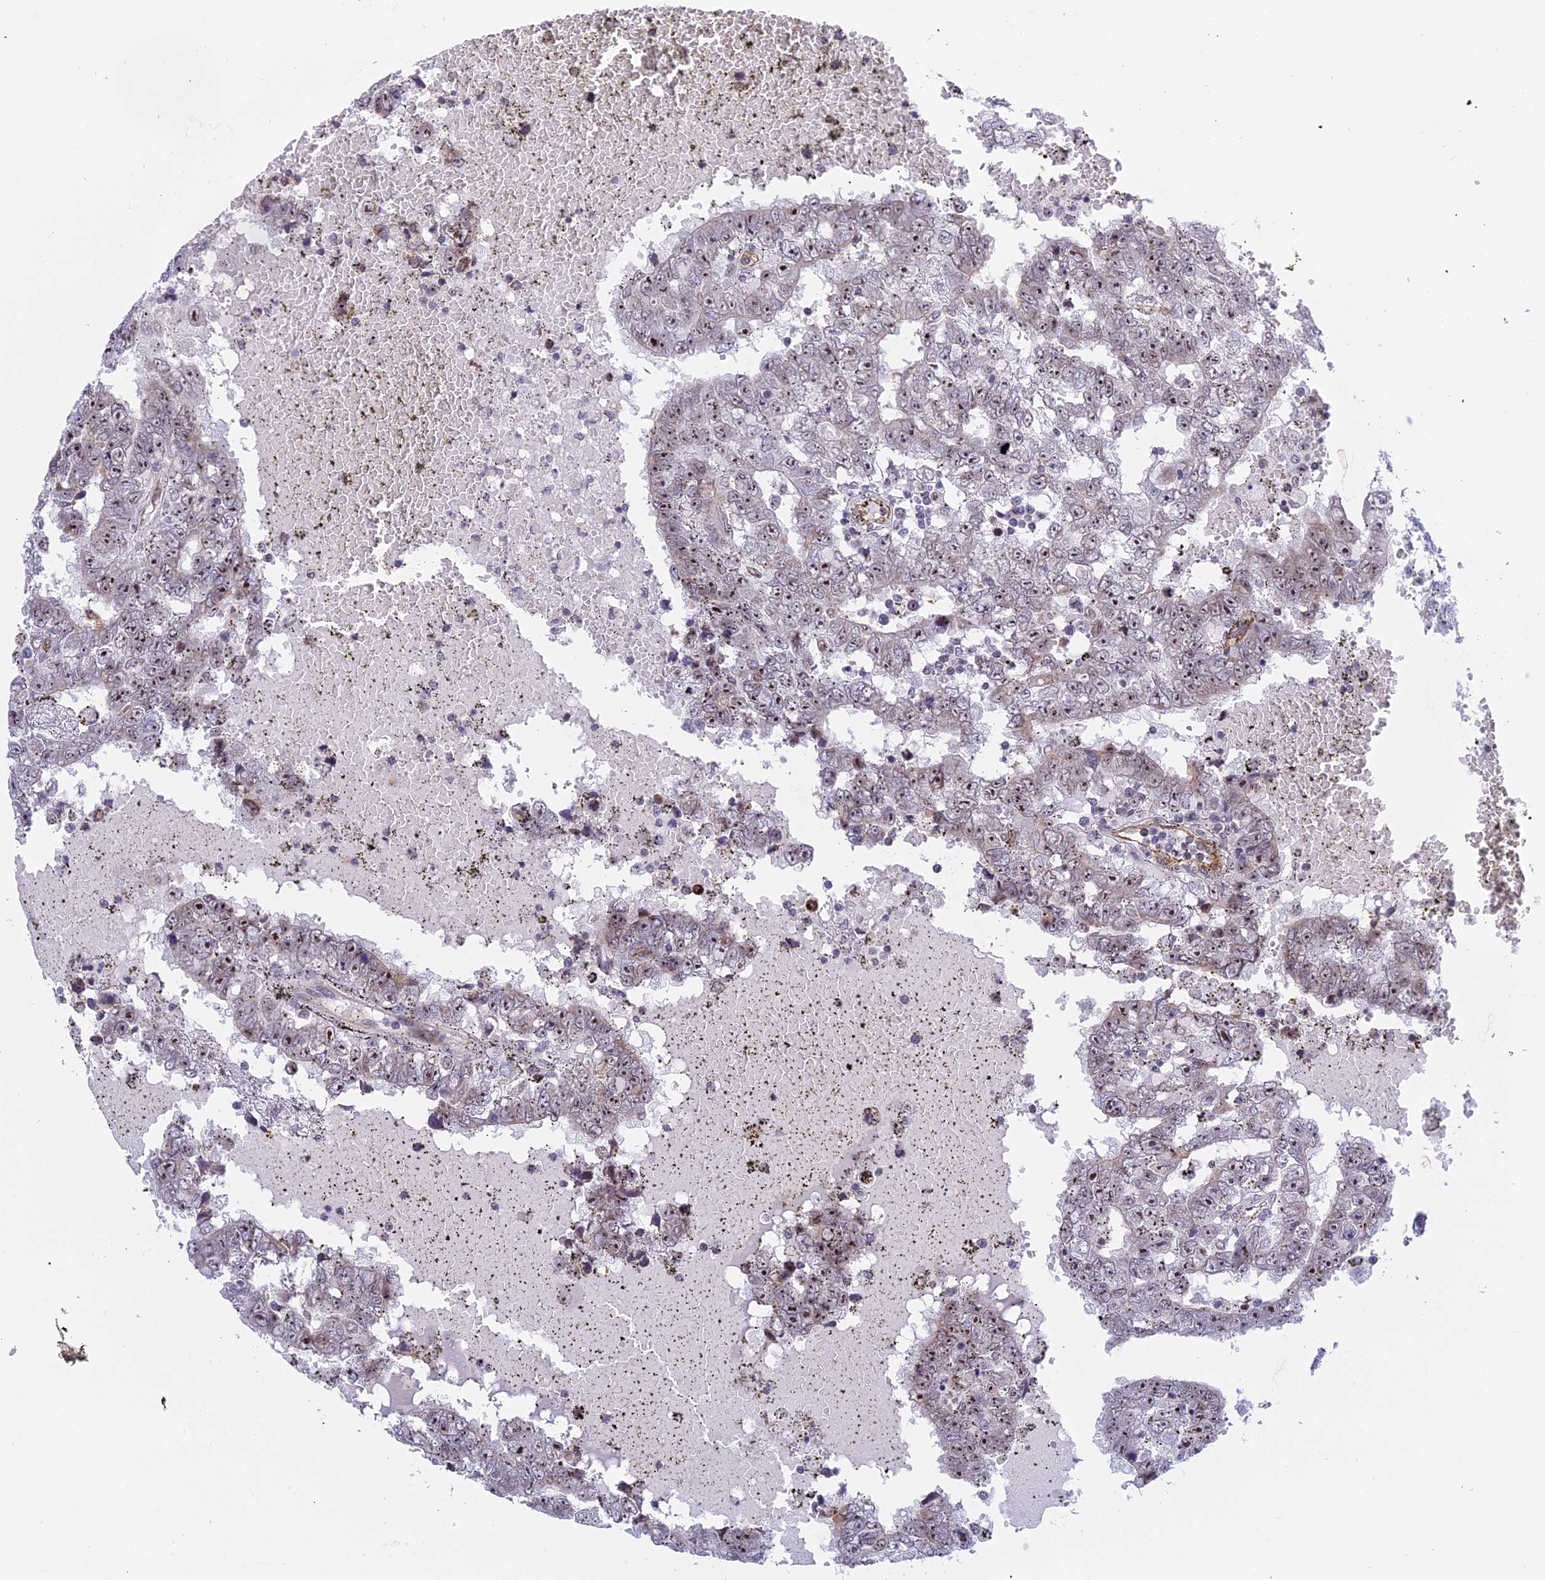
{"staining": {"intensity": "moderate", "quantity": "25%-75%", "location": "nuclear"}, "tissue": "testis cancer", "cell_type": "Tumor cells", "image_type": "cancer", "snomed": [{"axis": "morphology", "description": "Carcinoma, Embryonal, NOS"}, {"axis": "topography", "description": "Testis"}], "caption": "Protein positivity by immunohistochemistry (IHC) demonstrates moderate nuclear positivity in approximately 25%-75% of tumor cells in testis embryonal carcinoma. (DAB (3,3'-diaminobenzidine) = brown stain, brightfield microscopy at high magnification).", "gene": "MPND", "patient": {"sex": "male", "age": 25}}